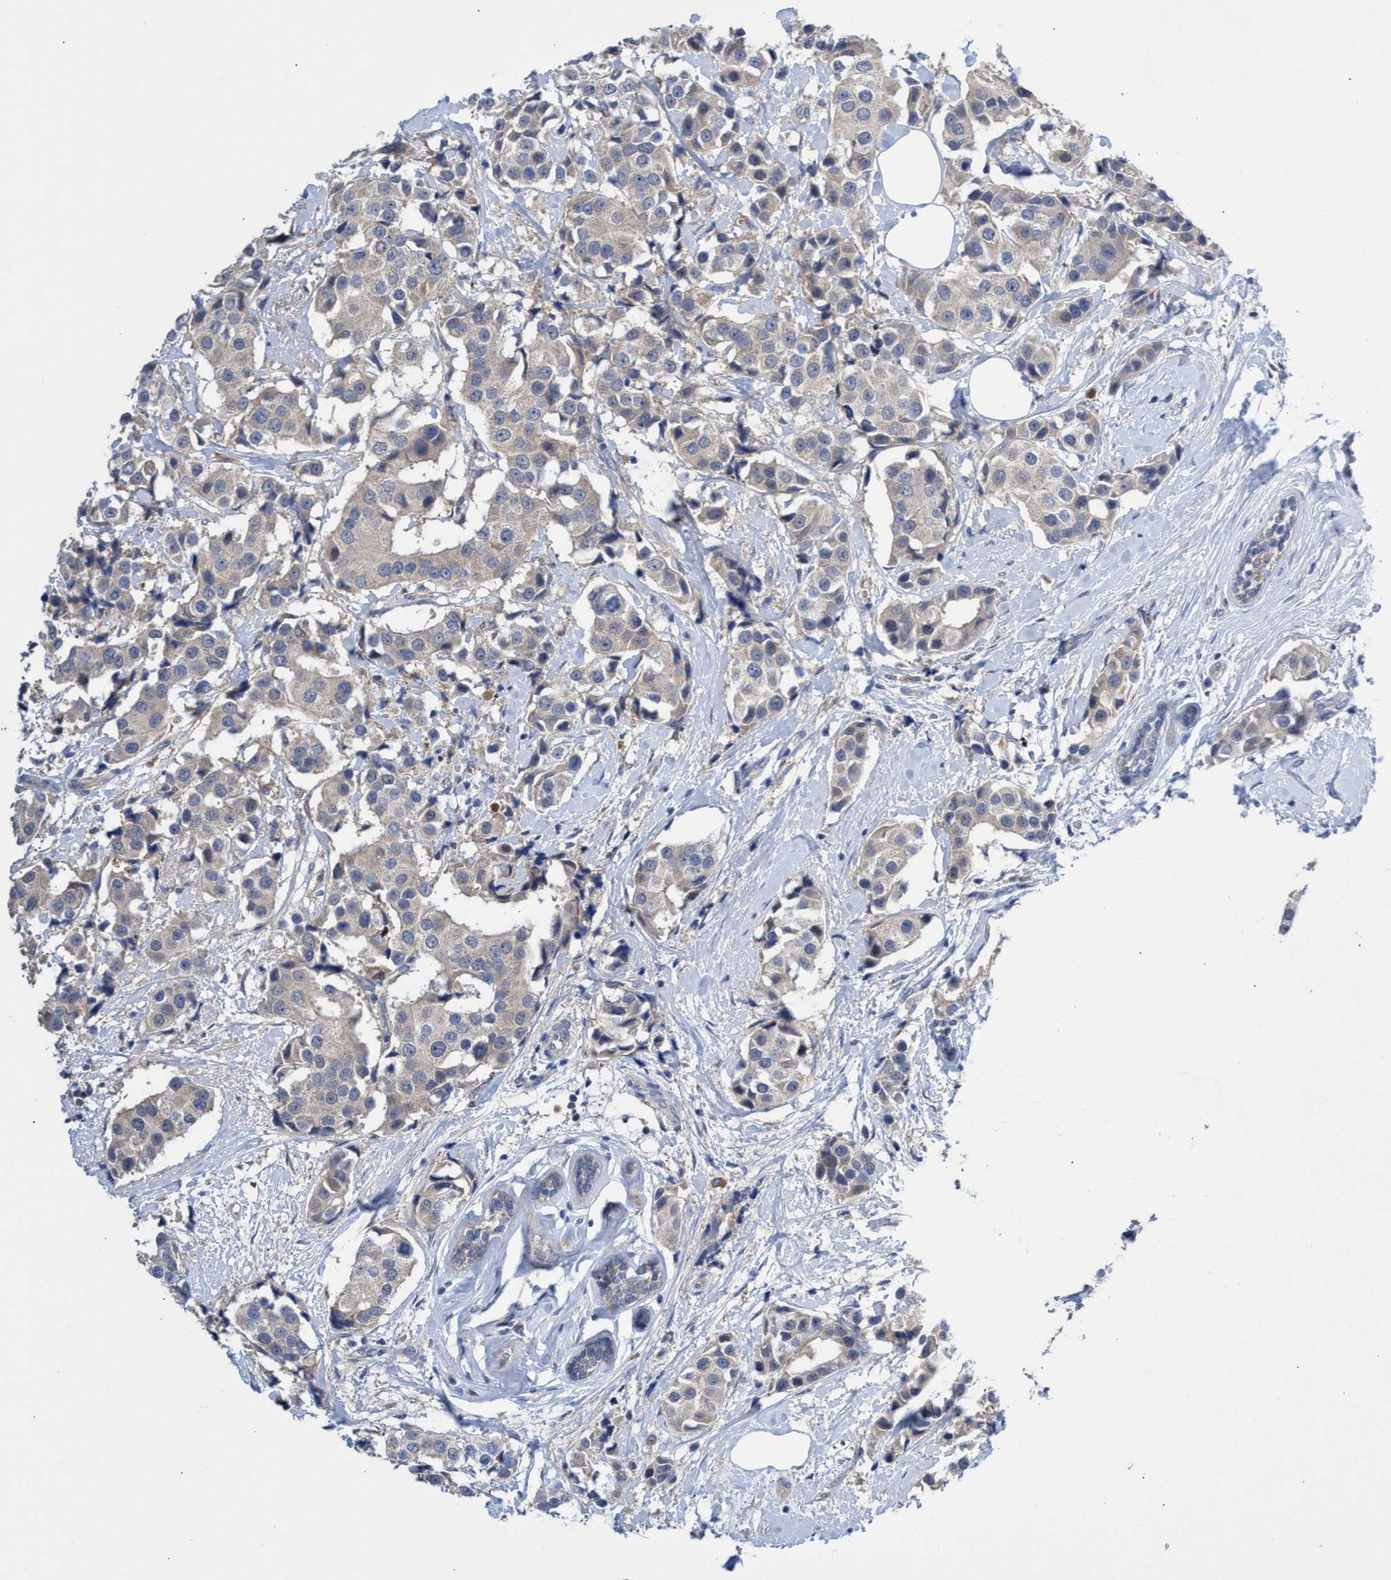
{"staining": {"intensity": "weak", "quantity": "<25%", "location": "cytoplasmic/membranous"}, "tissue": "breast cancer", "cell_type": "Tumor cells", "image_type": "cancer", "snomed": [{"axis": "morphology", "description": "Normal tissue, NOS"}, {"axis": "morphology", "description": "Duct carcinoma"}, {"axis": "topography", "description": "Breast"}], "caption": "Breast cancer (intraductal carcinoma) stained for a protein using immunohistochemistry (IHC) shows no staining tumor cells.", "gene": "SVEP1", "patient": {"sex": "female", "age": 39}}